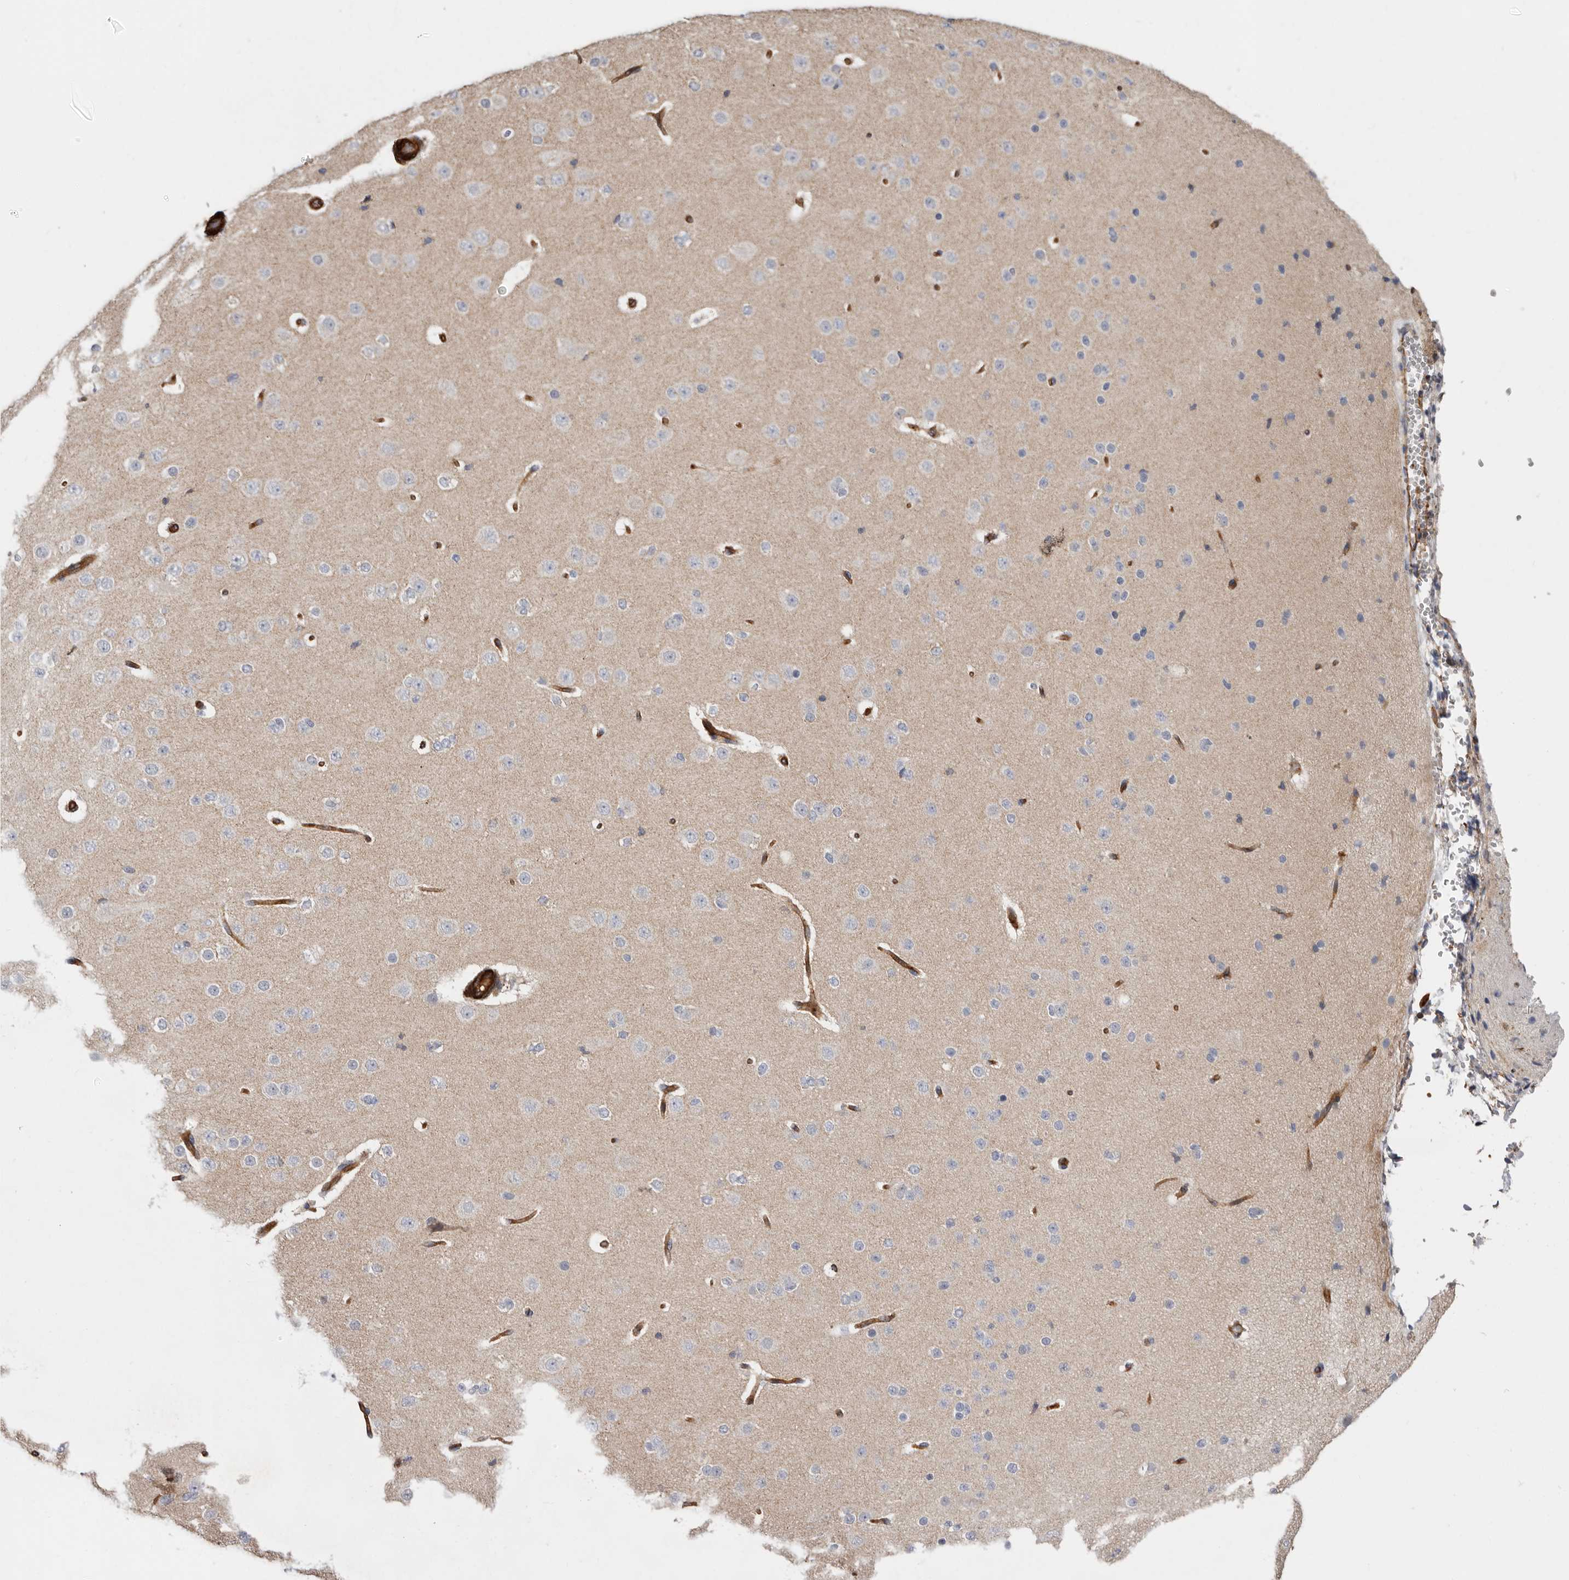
{"staining": {"intensity": "strong", "quantity": "25%-75%", "location": "cytoplasmic/membranous"}, "tissue": "cerebral cortex", "cell_type": "Endothelial cells", "image_type": "normal", "snomed": [{"axis": "morphology", "description": "Normal tissue, NOS"}, {"axis": "morphology", "description": "Developmental malformation"}, {"axis": "topography", "description": "Cerebral cortex"}], "caption": "Cerebral cortex stained with DAB immunohistochemistry shows high levels of strong cytoplasmic/membranous expression in approximately 25%-75% of endothelial cells. (DAB (3,3'-diaminobenzidine) IHC with brightfield microscopy, high magnification).", "gene": "TMC7", "patient": {"sex": "female", "age": 30}}